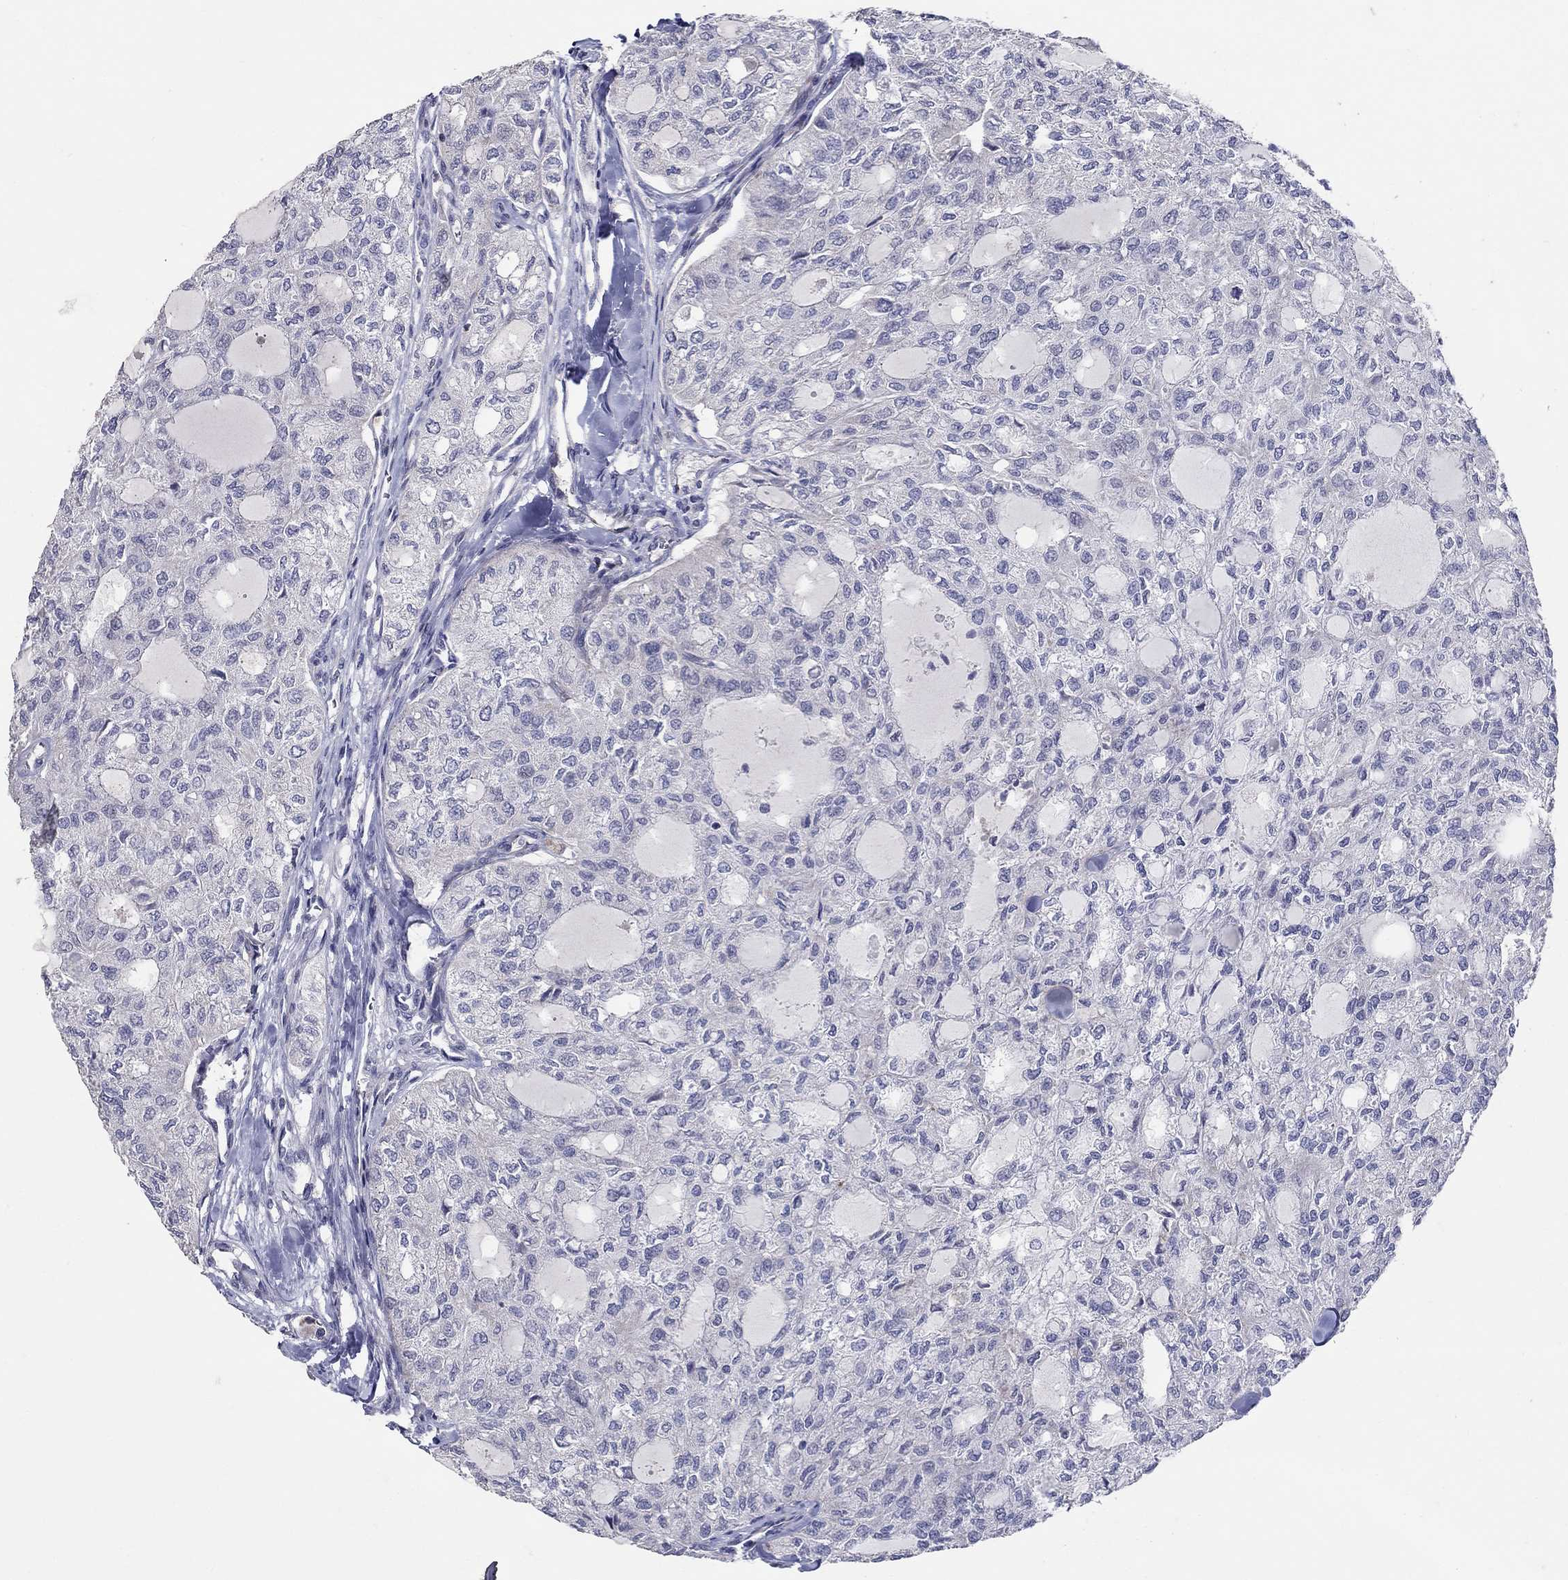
{"staining": {"intensity": "negative", "quantity": "none", "location": "none"}, "tissue": "thyroid cancer", "cell_type": "Tumor cells", "image_type": "cancer", "snomed": [{"axis": "morphology", "description": "Follicular adenoma carcinoma, NOS"}, {"axis": "topography", "description": "Thyroid gland"}], "caption": "An image of thyroid cancer (follicular adenoma carcinoma) stained for a protein displays no brown staining in tumor cells.", "gene": "HMX2", "patient": {"sex": "male", "age": 75}}